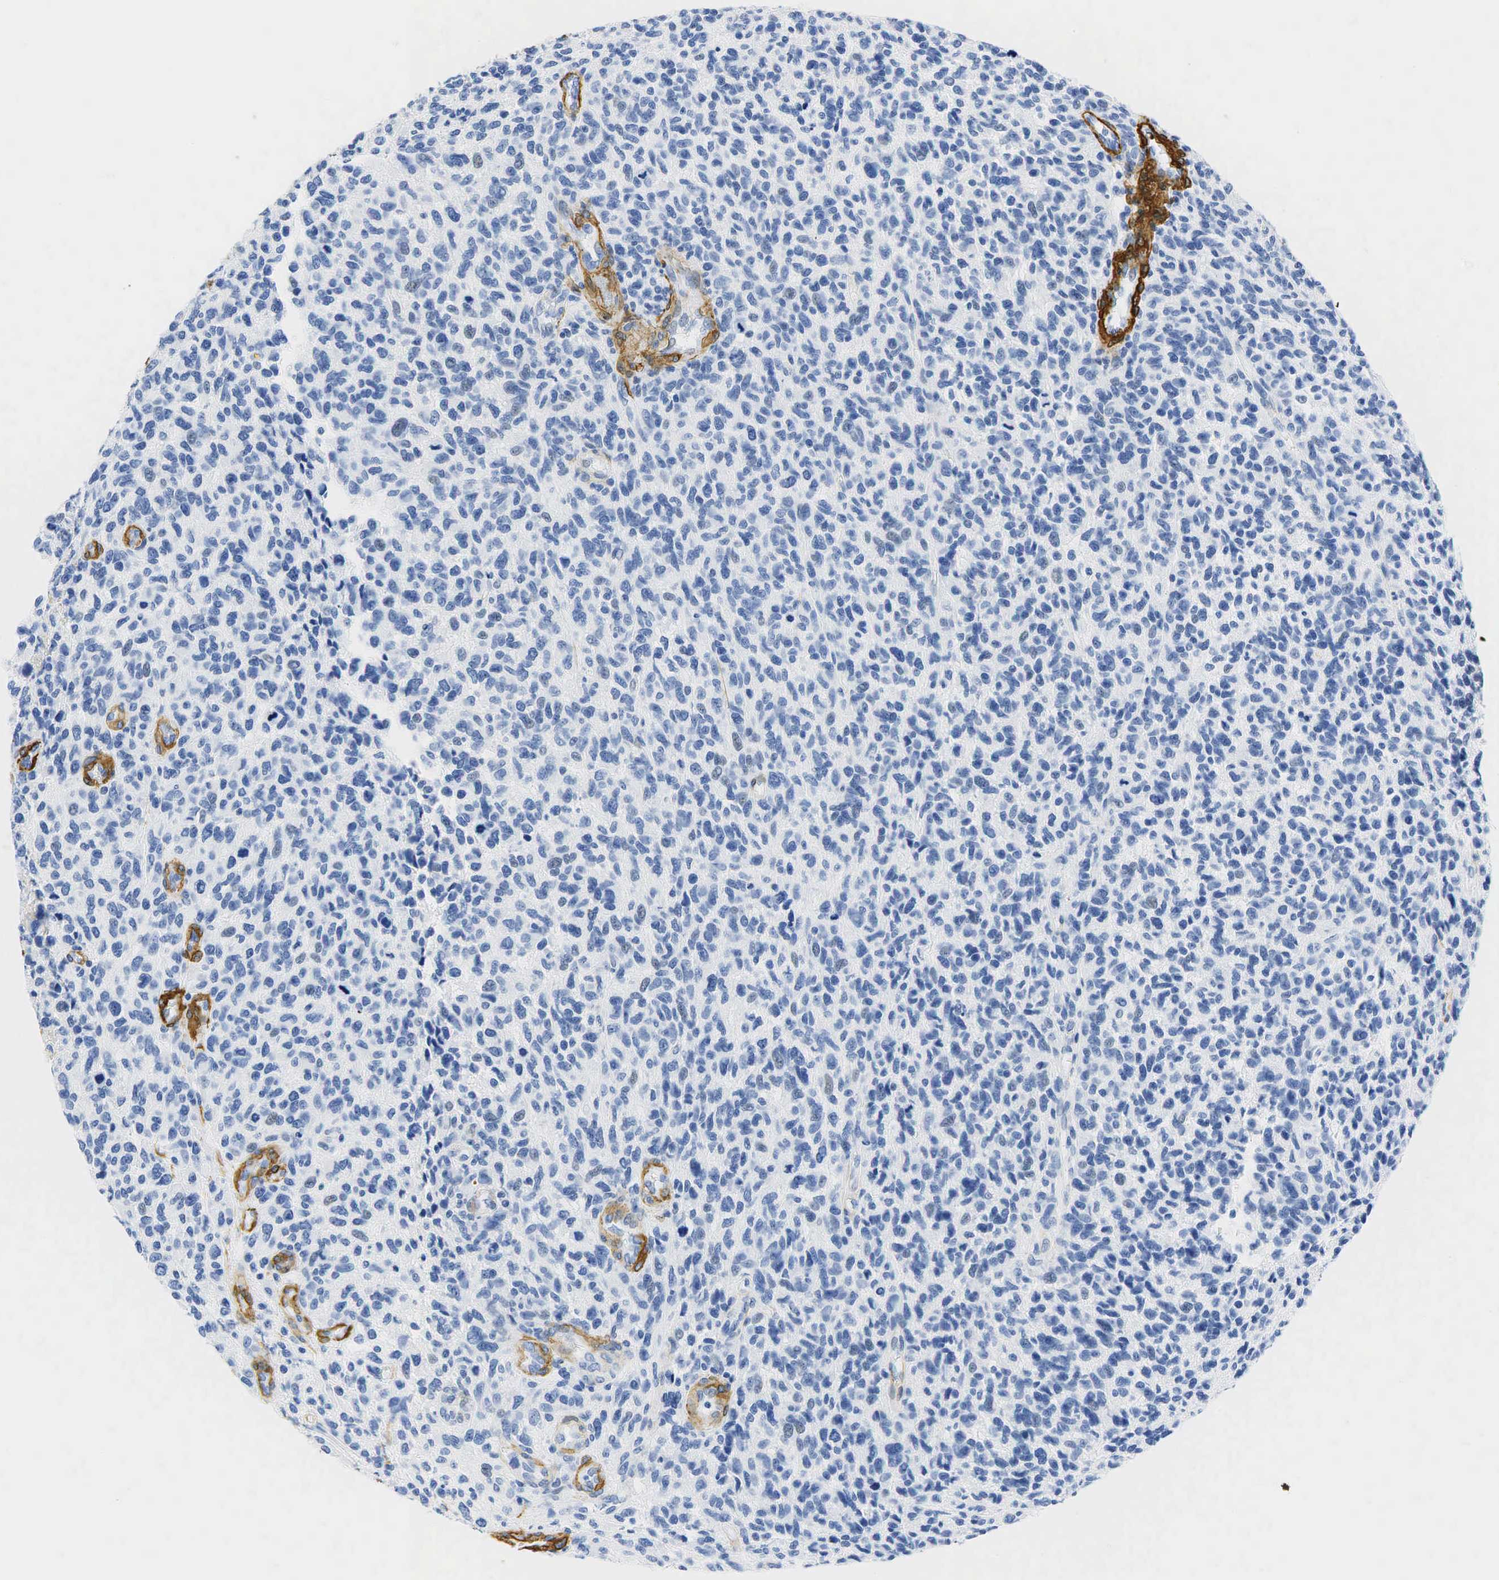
{"staining": {"intensity": "negative", "quantity": "none", "location": "none"}, "tissue": "glioma", "cell_type": "Tumor cells", "image_type": "cancer", "snomed": [{"axis": "morphology", "description": "Glioma, malignant, High grade"}, {"axis": "topography", "description": "Brain"}], "caption": "High magnification brightfield microscopy of glioma stained with DAB (3,3'-diaminobenzidine) (brown) and counterstained with hematoxylin (blue): tumor cells show no significant staining.", "gene": "ACTA1", "patient": {"sex": "male", "age": 77}}